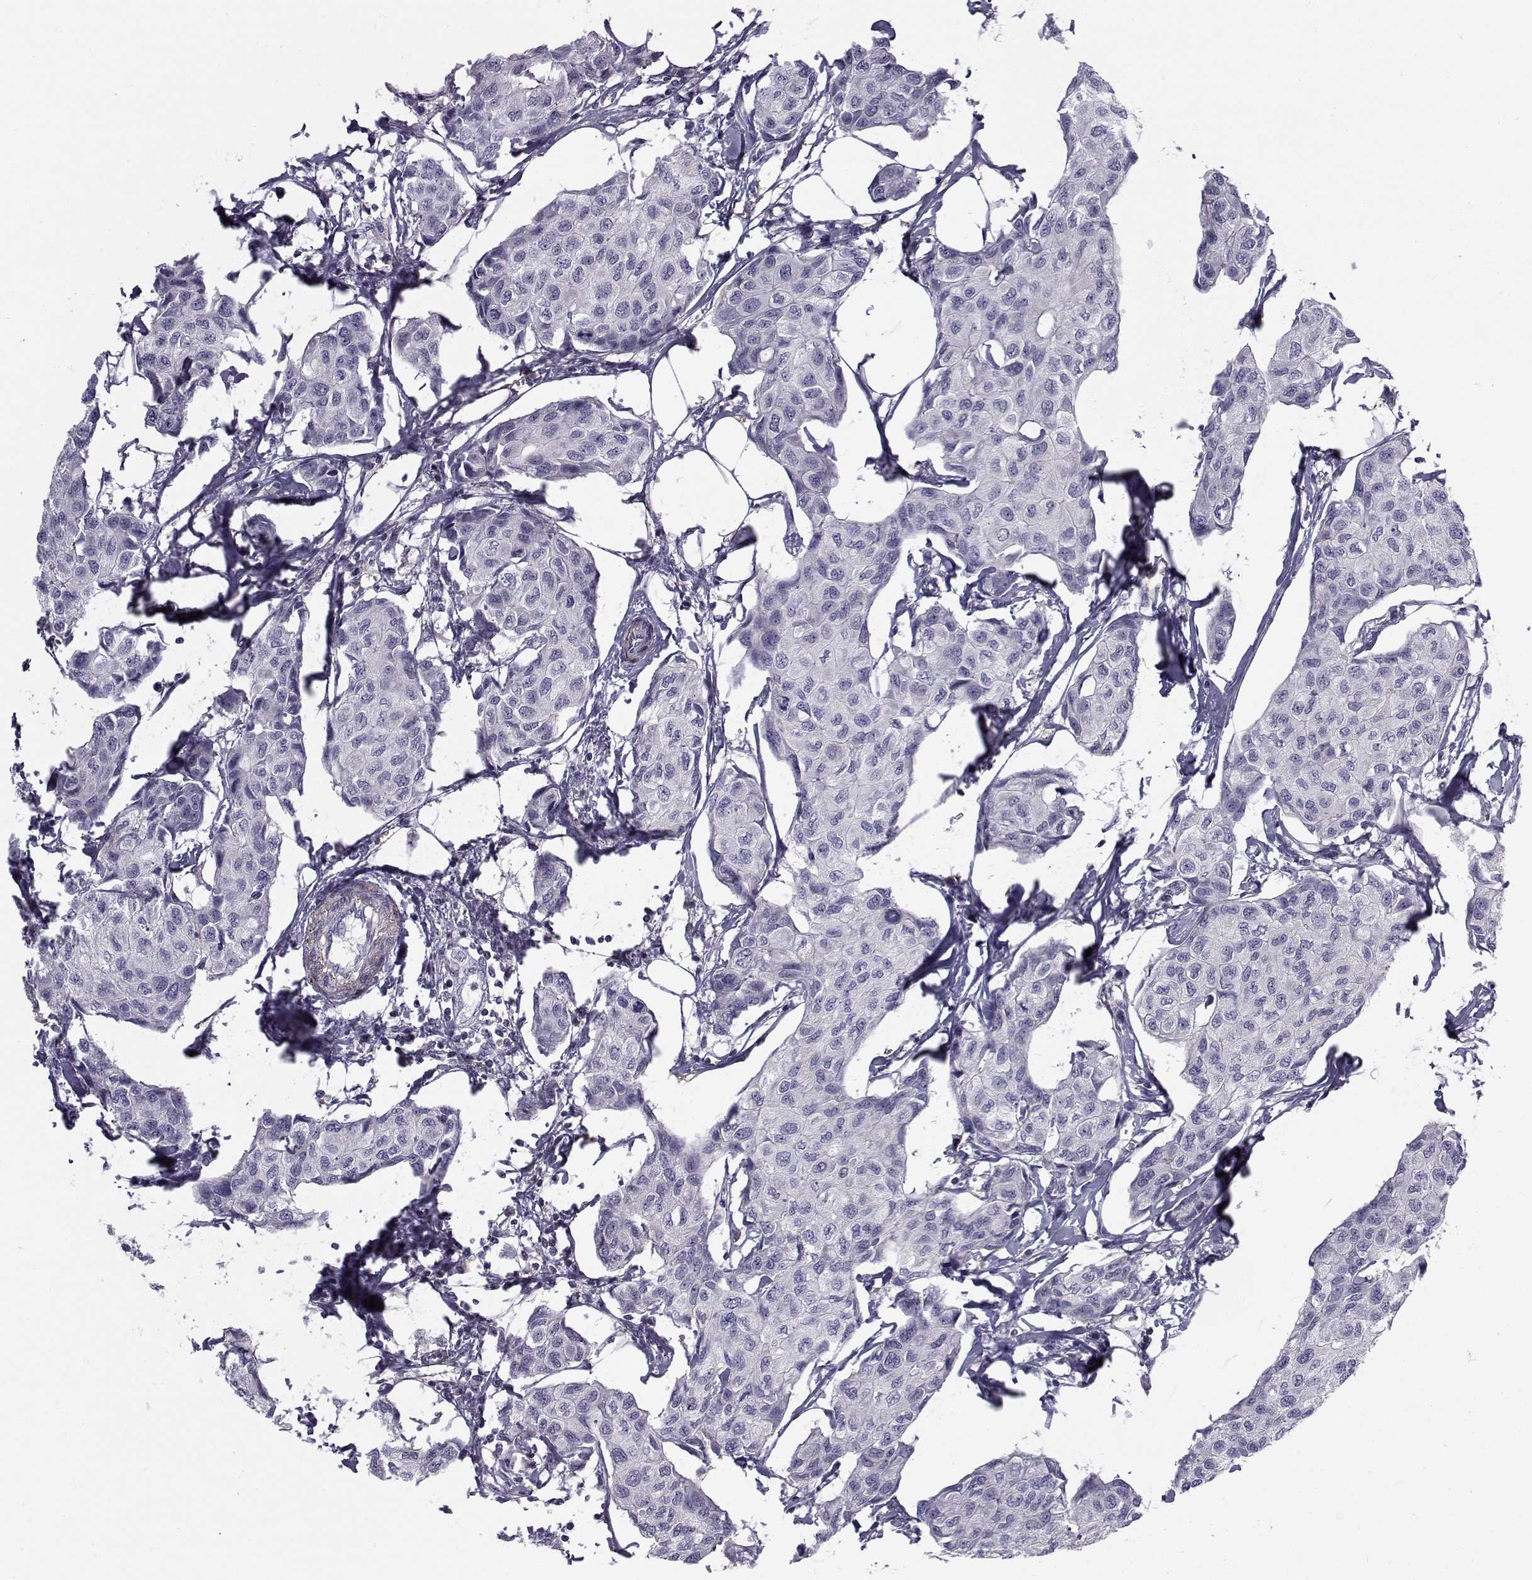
{"staining": {"intensity": "negative", "quantity": "none", "location": "none"}, "tissue": "breast cancer", "cell_type": "Tumor cells", "image_type": "cancer", "snomed": [{"axis": "morphology", "description": "Duct carcinoma"}, {"axis": "topography", "description": "Breast"}], "caption": "Immunohistochemical staining of human breast infiltrating ductal carcinoma reveals no significant positivity in tumor cells. The staining was performed using DAB to visualize the protein expression in brown, while the nuclei were stained in blue with hematoxylin (Magnification: 20x).", "gene": "LRRC27", "patient": {"sex": "female", "age": 80}}